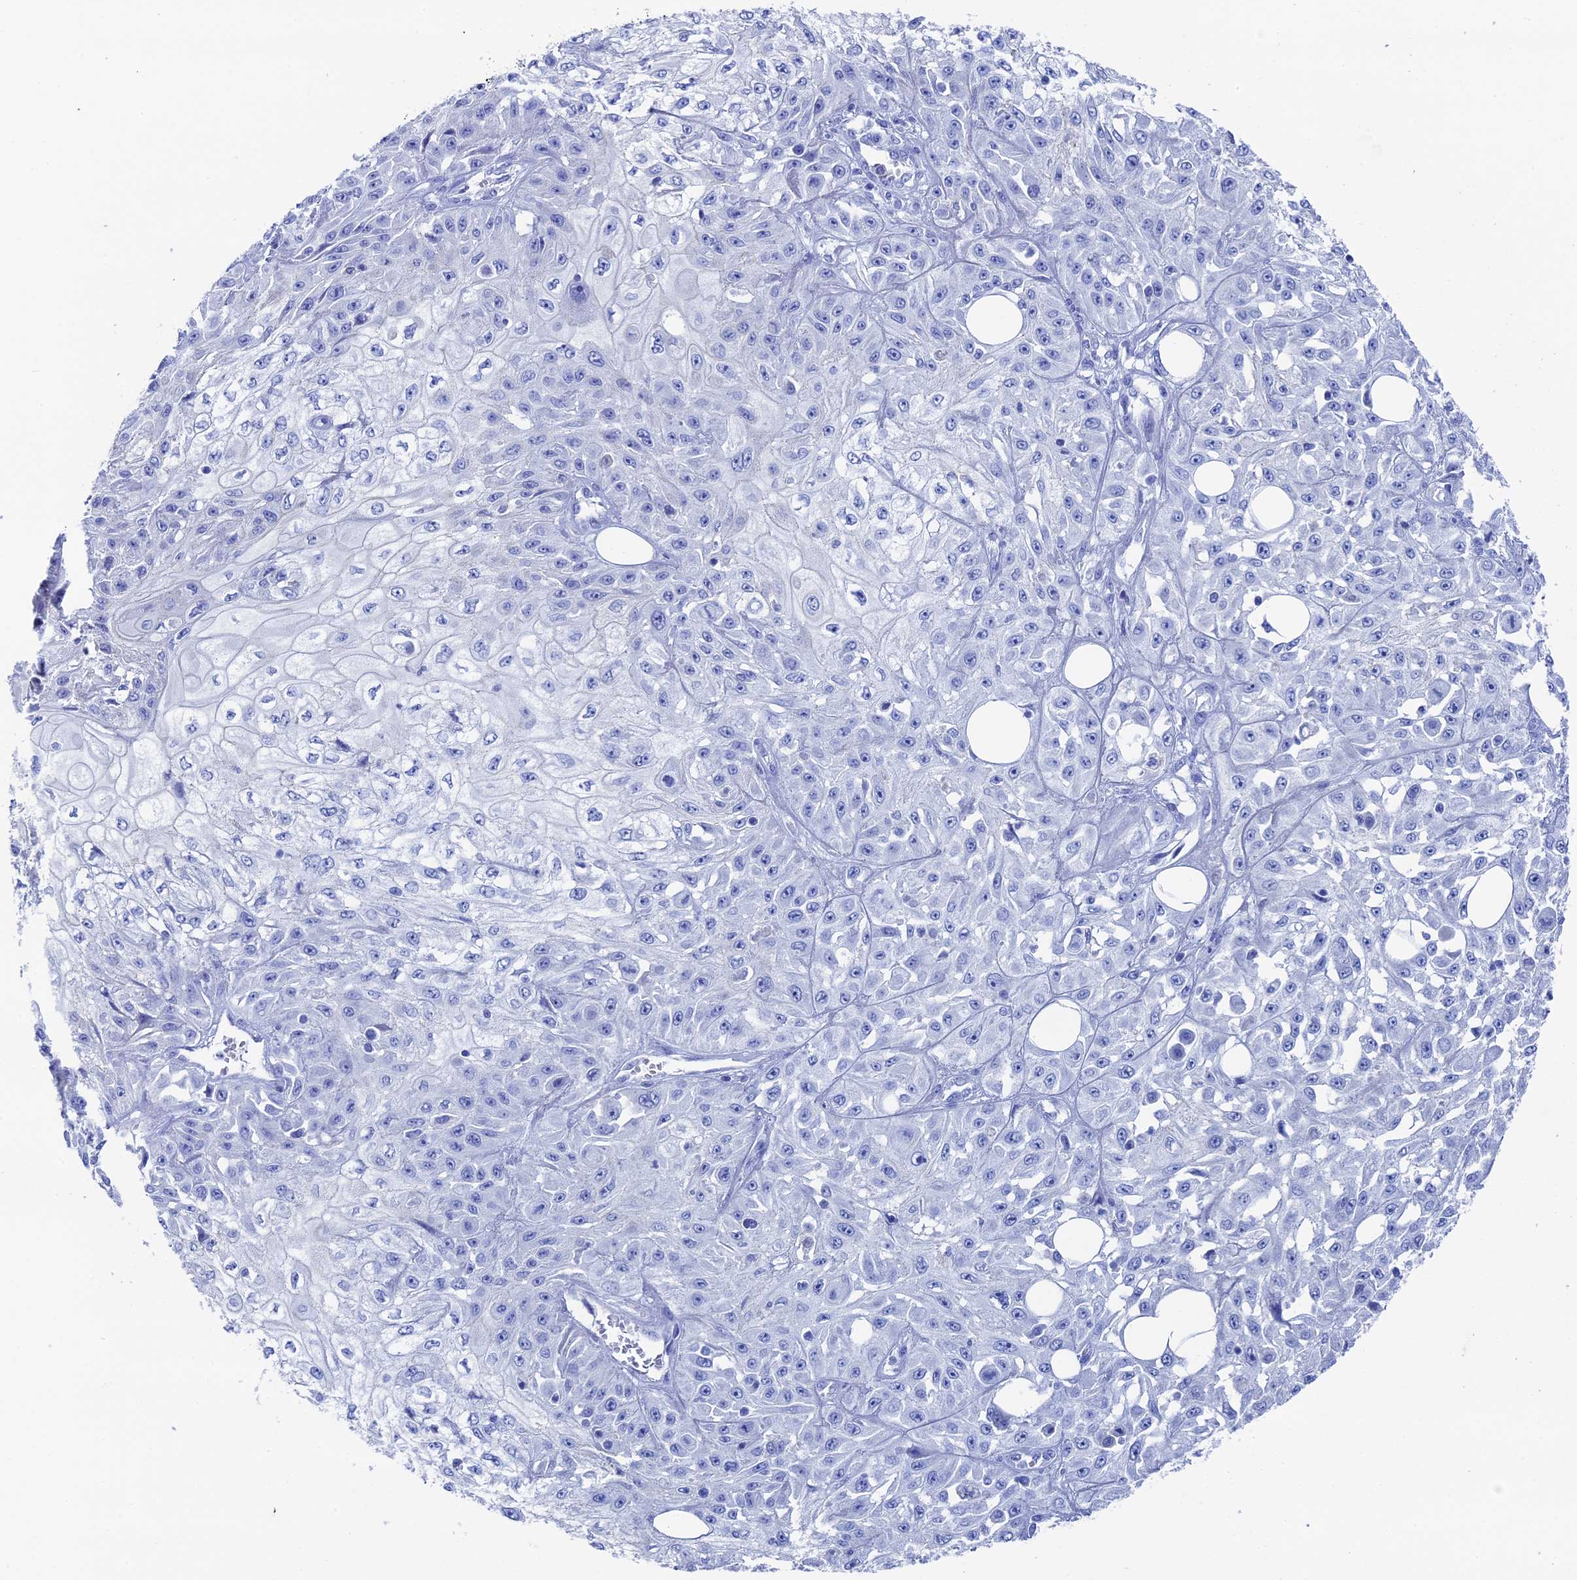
{"staining": {"intensity": "negative", "quantity": "none", "location": "none"}, "tissue": "skin cancer", "cell_type": "Tumor cells", "image_type": "cancer", "snomed": [{"axis": "morphology", "description": "Squamous cell carcinoma, NOS"}, {"axis": "morphology", "description": "Squamous cell carcinoma, metastatic, NOS"}, {"axis": "topography", "description": "Skin"}, {"axis": "topography", "description": "Lymph node"}], "caption": "DAB immunohistochemical staining of human skin cancer demonstrates no significant positivity in tumor cells.", "gene": "UNC119", "patient": {"sex": "male", "age": 75}}